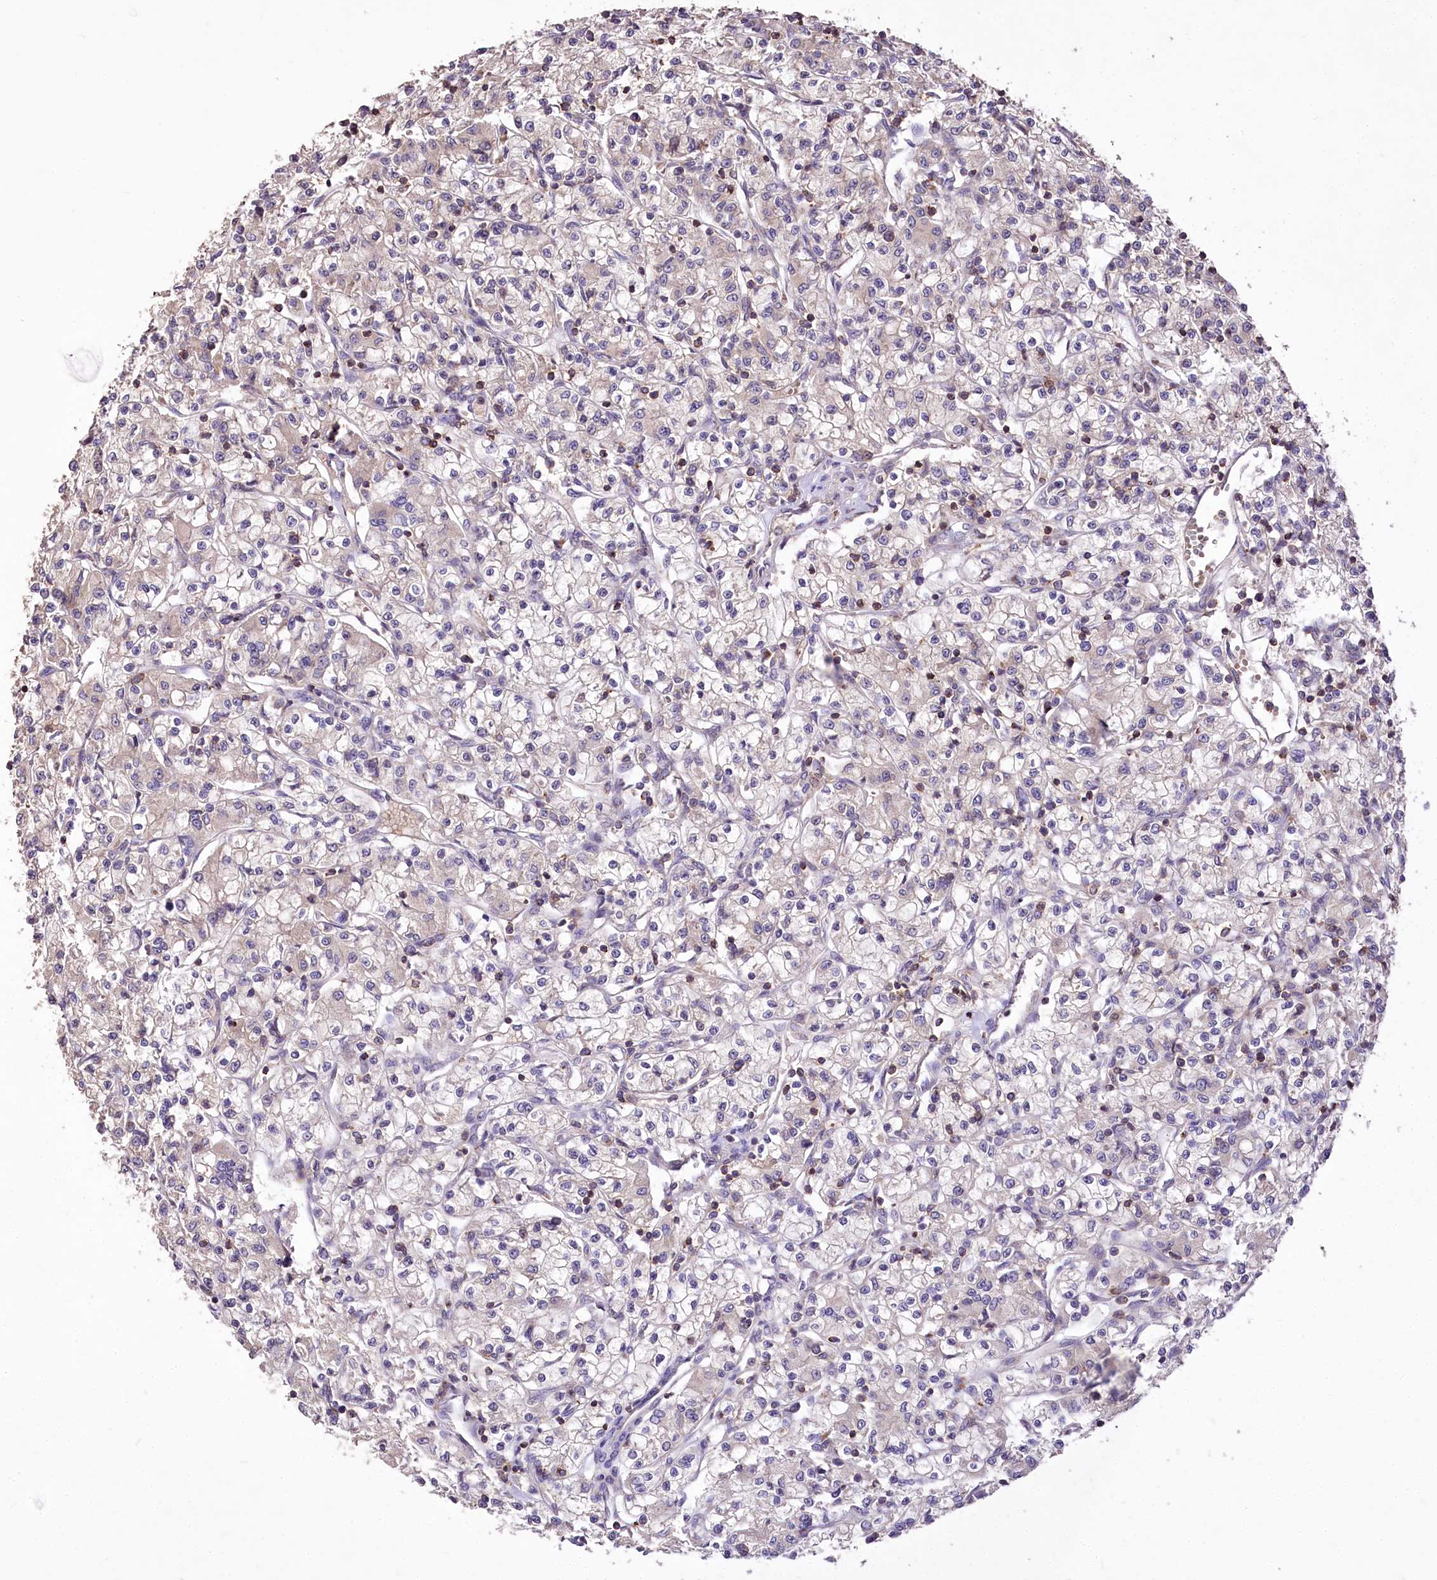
{"staining": {"intensity": "weak", "quantity": "<25%", "location": "cytoplasmic/membranous"}, "tissue": "renal cancer", "cell_type": "Tumor cells", "image_type": "cancer", "snomed": [{"axis": "morphology", "description": "Adenocarcinoma, NOS"}, {"axis": "topography", "description": "Kidney"}], "caption": "Immunohistochemistry of human renal cancer shows no expression in tumor cells. (DAB (3,3'-diaminobenzidine) IHC visualized using brightfield microscopy, high magnification).", "gene": "SERGEF", "patient": {"sex": "female", "age": 59}}